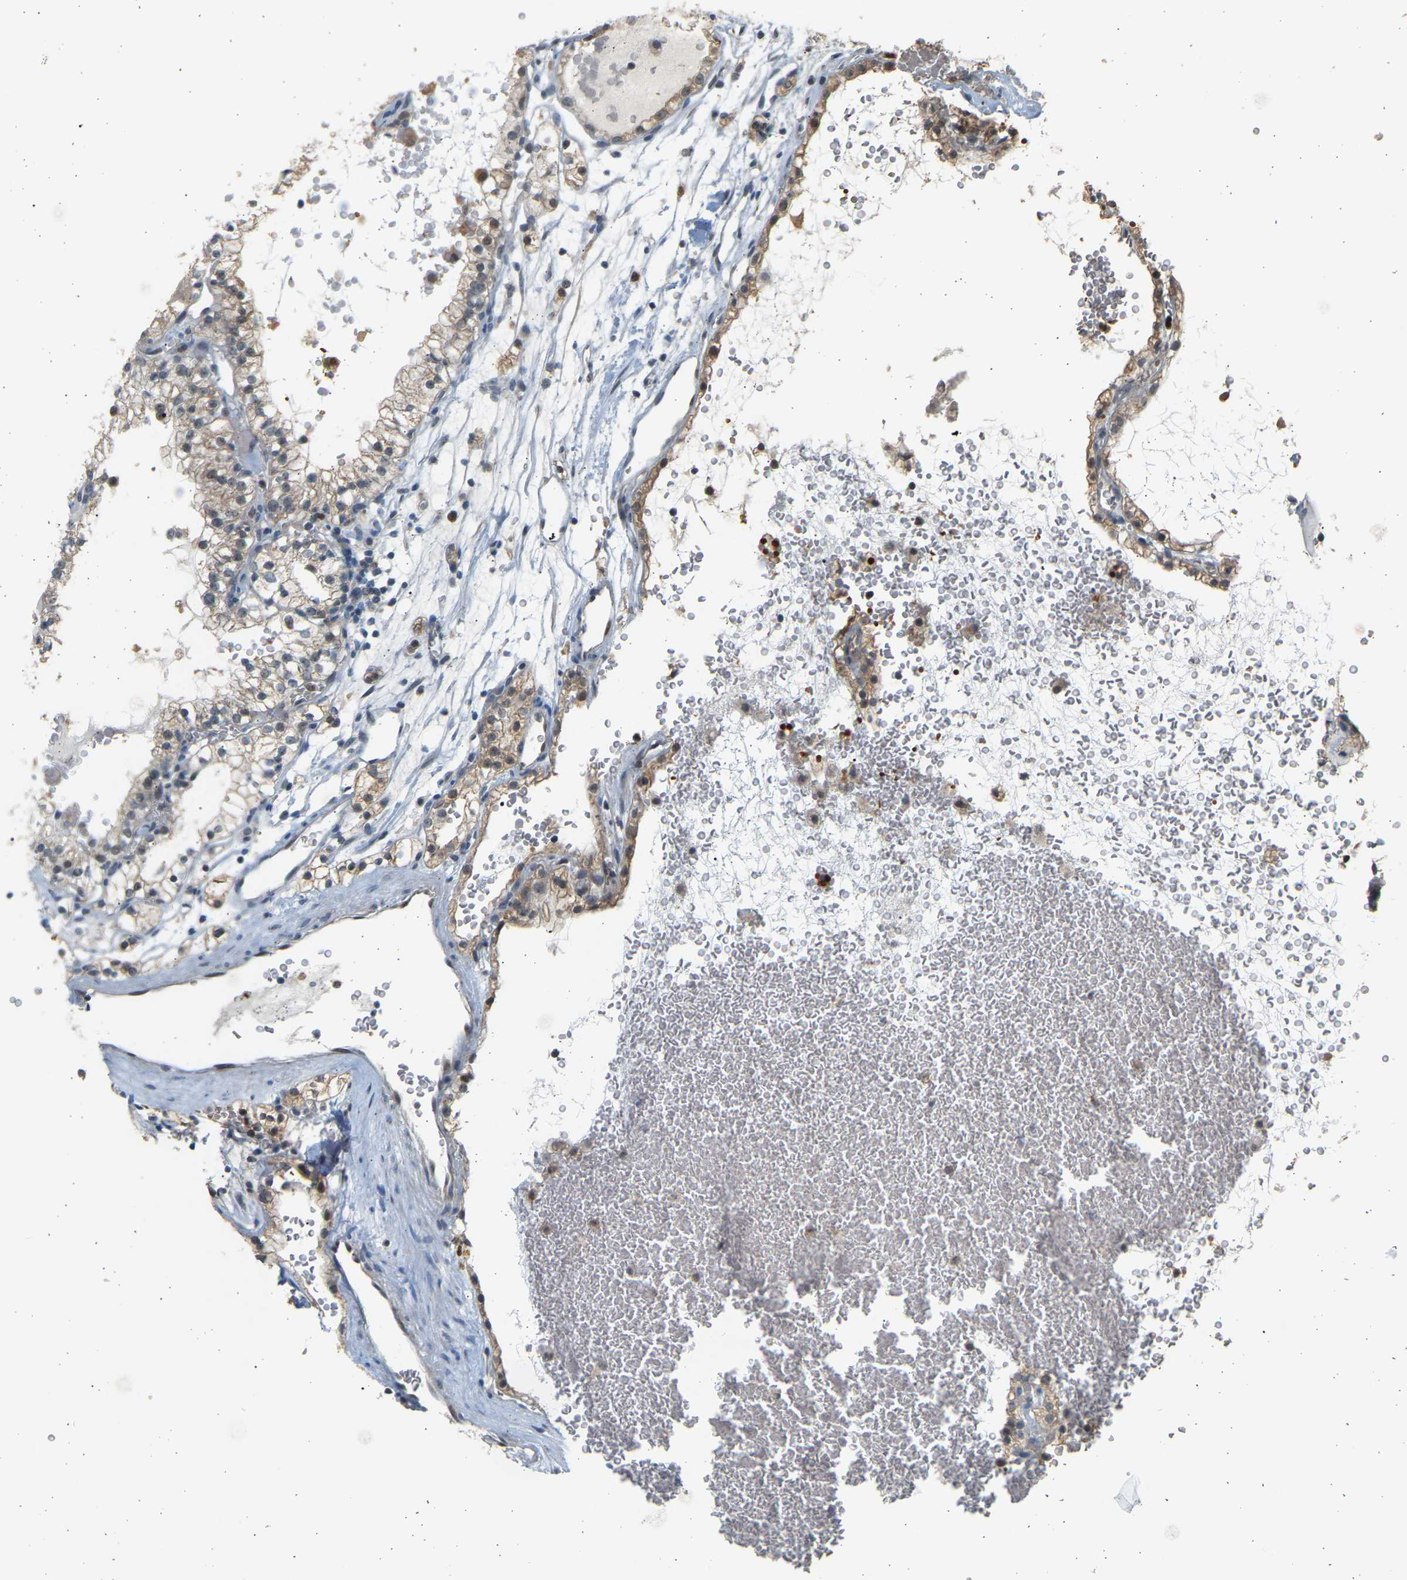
{"staining": {"intensity": "weak", "quantity": ">75%", "location": "cytoplasmic/membranous,nuclear"}, "tissue": "renal cancer", "cell_type": "Tumor cells", "image_type": "cancer", "snomed": [{"axis": "morphology", "description": "Adenocarcinoma, NOS"}, {"axis": "topography", "description": "Kidney"}], "caption": "DAB immunohistochemical staining of human renal cancer (adenocarcinoma) displays weak cytoplasmic/membranous and nuclear protein expression in about >75% of tumor cells. The protein of interest is shown in brown color, while the nuclei are stained blue.", "gene": "BIRC2", "patient": {"sex": "female", "age": 41}}